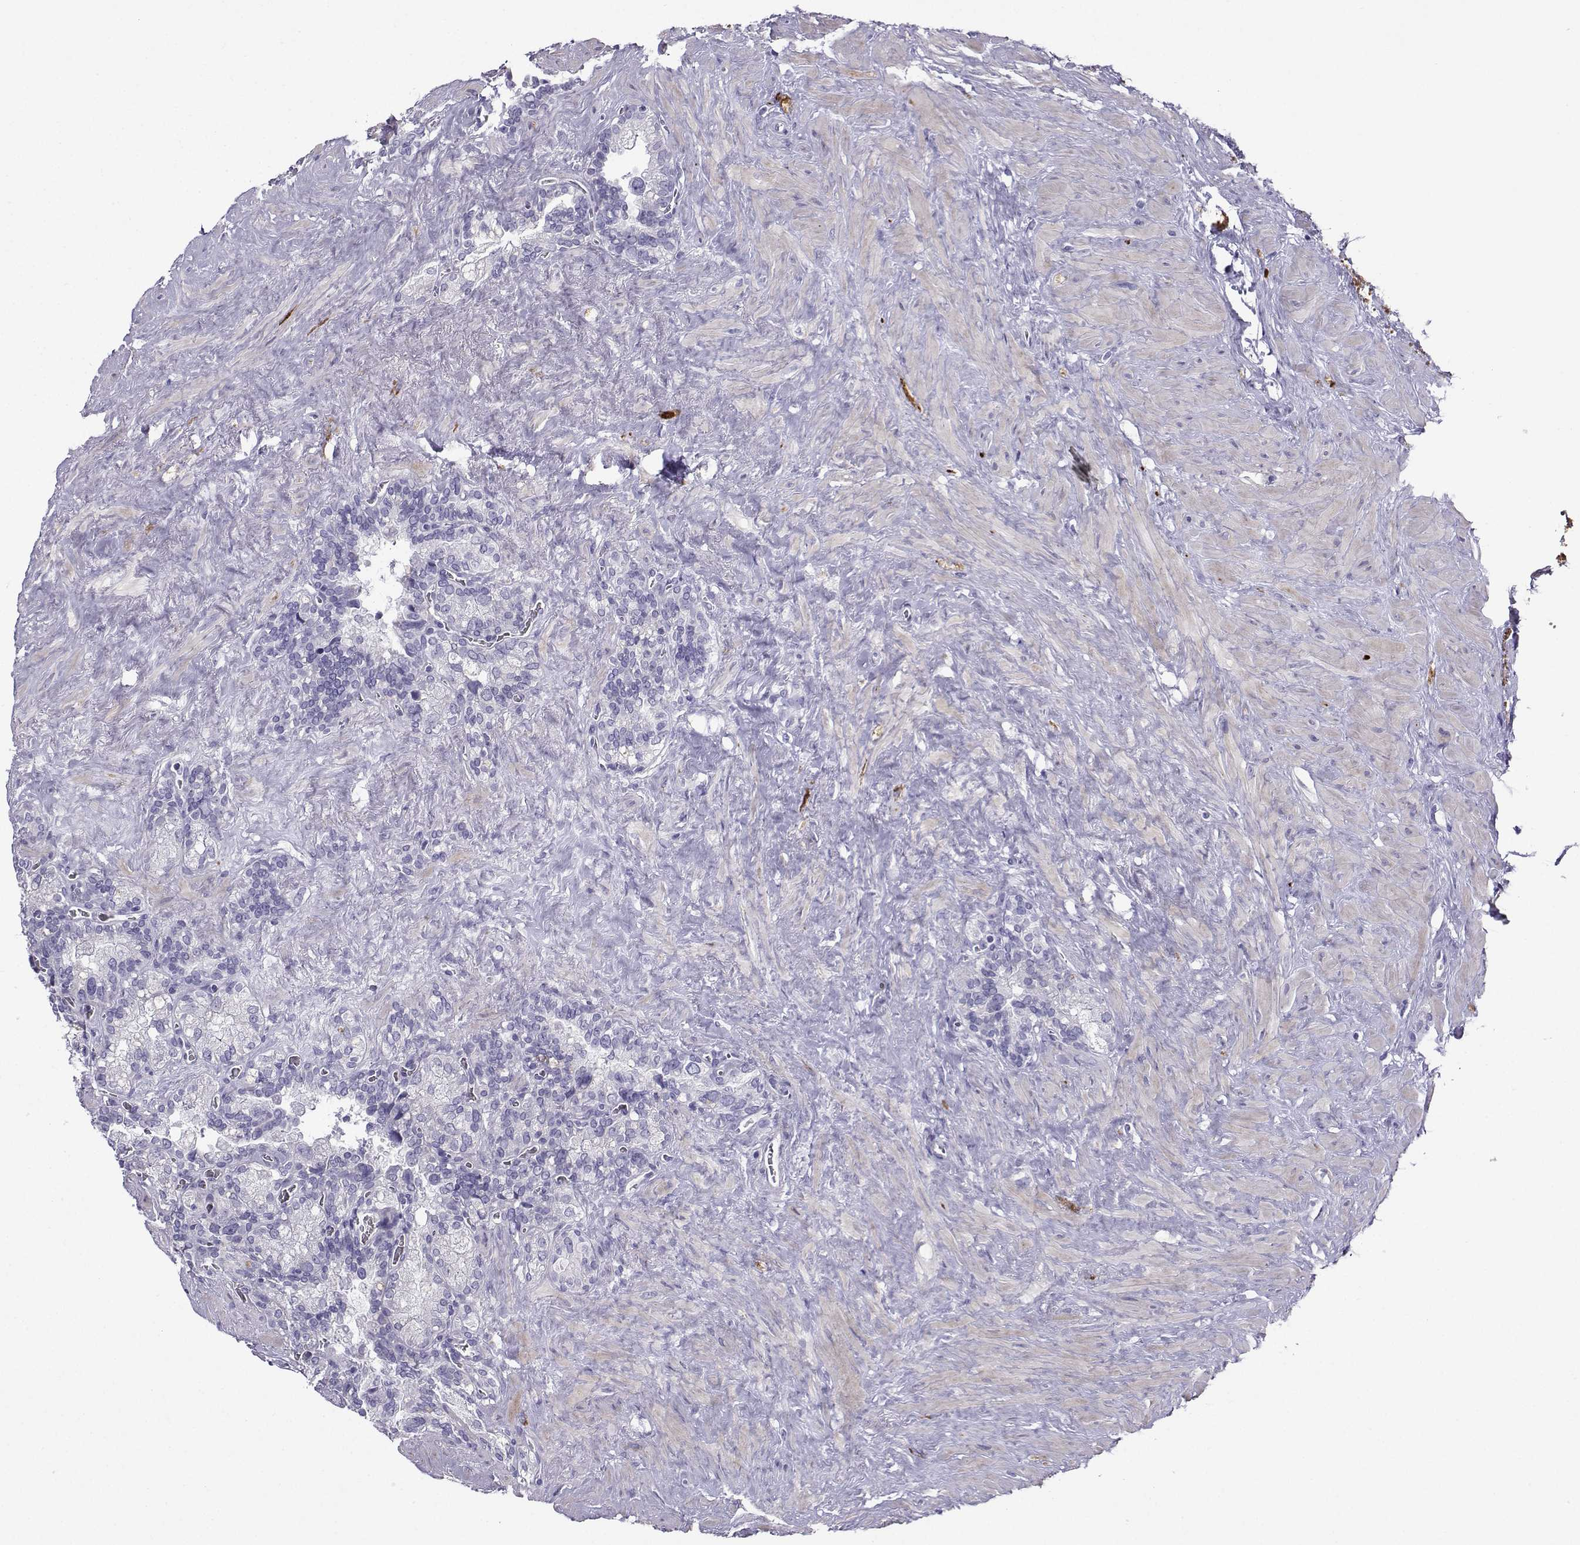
{"staining": {"intensity": "negative", "quantity": "none", "location": "none"}, "tissue": "seminal vesicle", "cell_type": "Glandular cells", "image_type": "normal", "snomed": [{"axis": "morphology", "description": "Normal tissue, NOS"}, {"axis": "topography", "description": "Seminal veicle"}], "caption": "The histopathology image reveals no staining of glandular cells in unremarkable seminal vesicle. (DAB (3,3'-diaminobenzidine) immunohistochemistry (IHC), high magnification).", "gene": "FBXO24", "patient": {"sex": "male", "age": 71}}